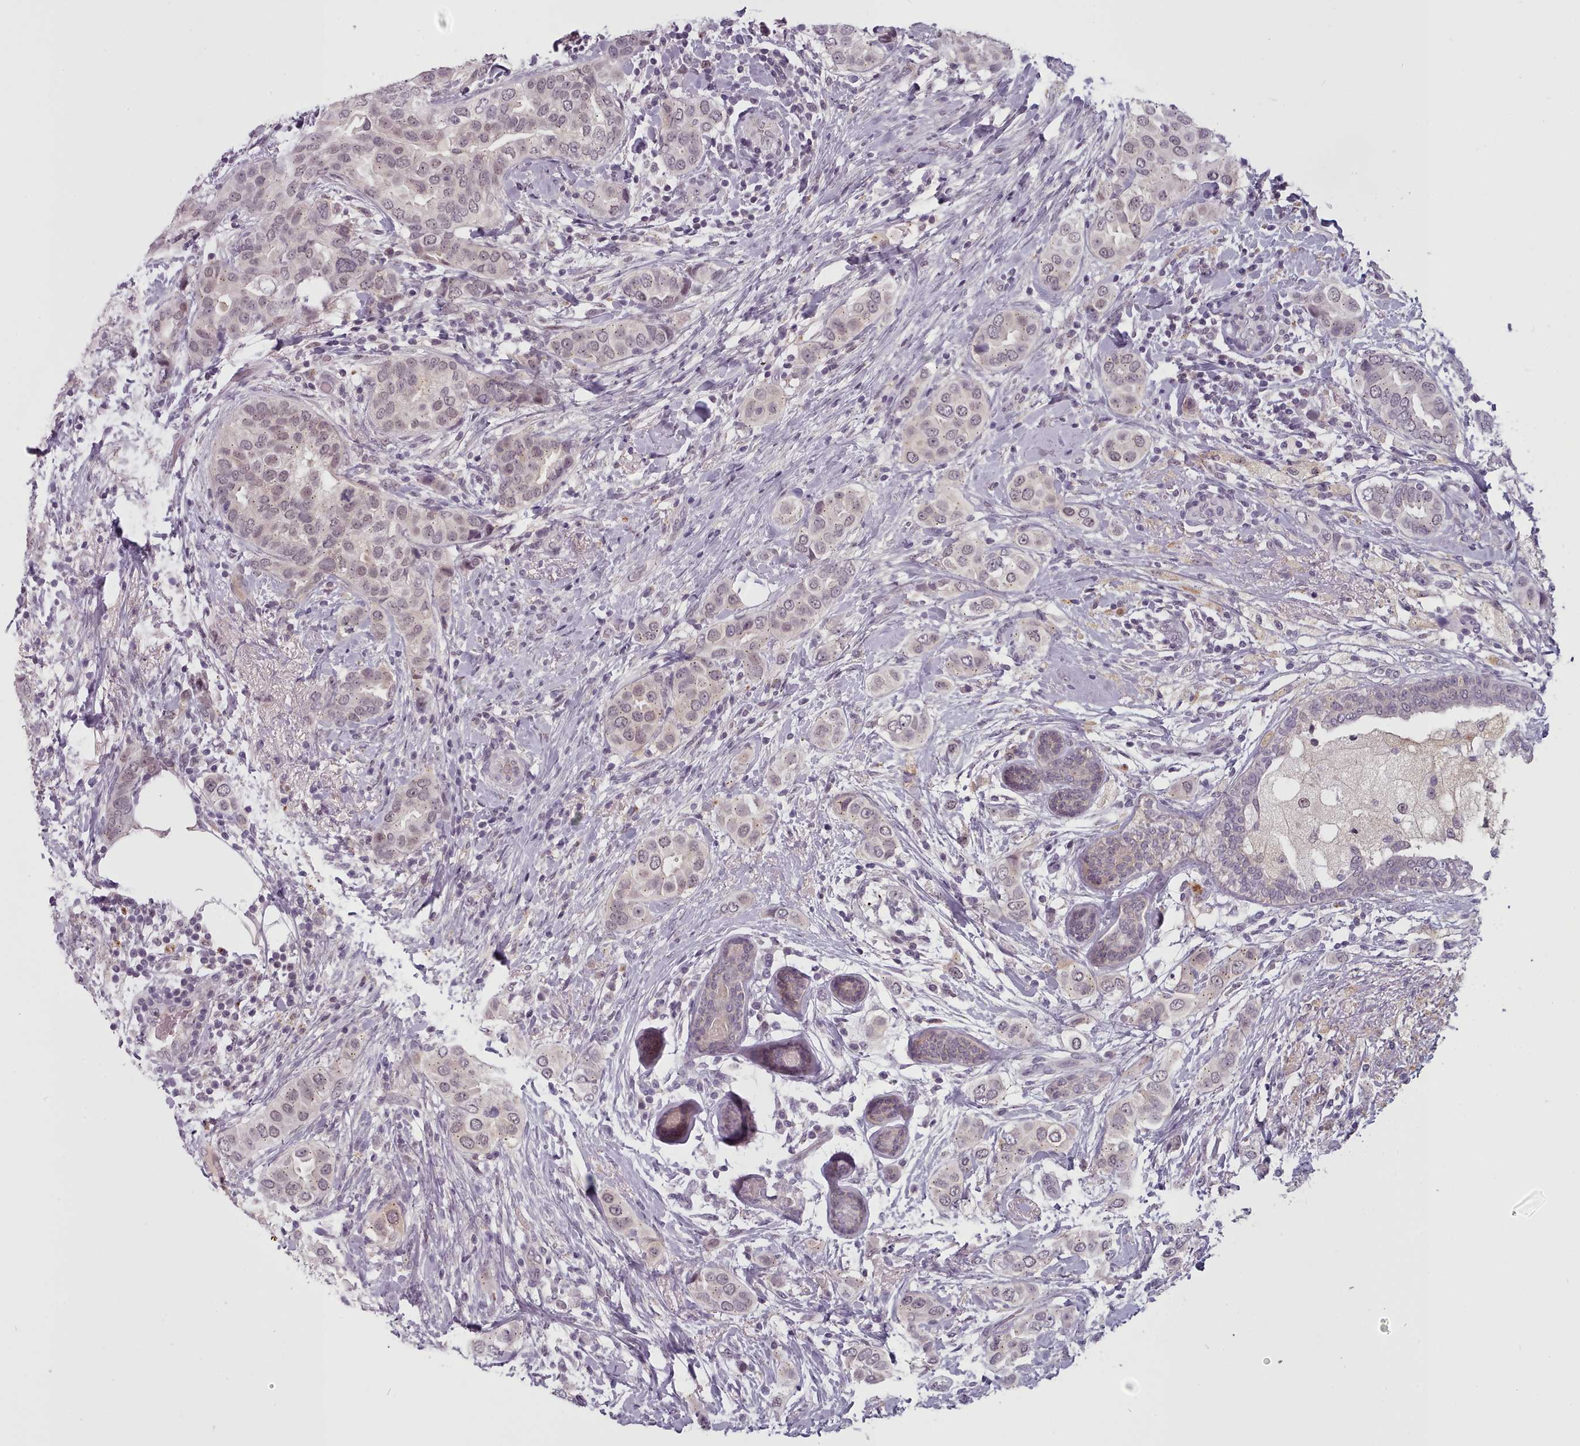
{"staining": {"intensity": "weak", "quantity": "25%-75%", "location": "nuclear"}, "tissue": "breast cancer", "cell_type": "Tumor cells", "image_type": "cancer", "snomed": [{"axis": "morphology", "description": "Lobular carcinoma"}, {"axis": "topography", "description": "Breast"}], "caption": "Protein analysis of breast lobular carcinoma tissue reveals weak nuclear staining in approximately 25%-75% of tumor cells.", "gene": "PBX4", "patient": {"sex": "female", "age": 51}}